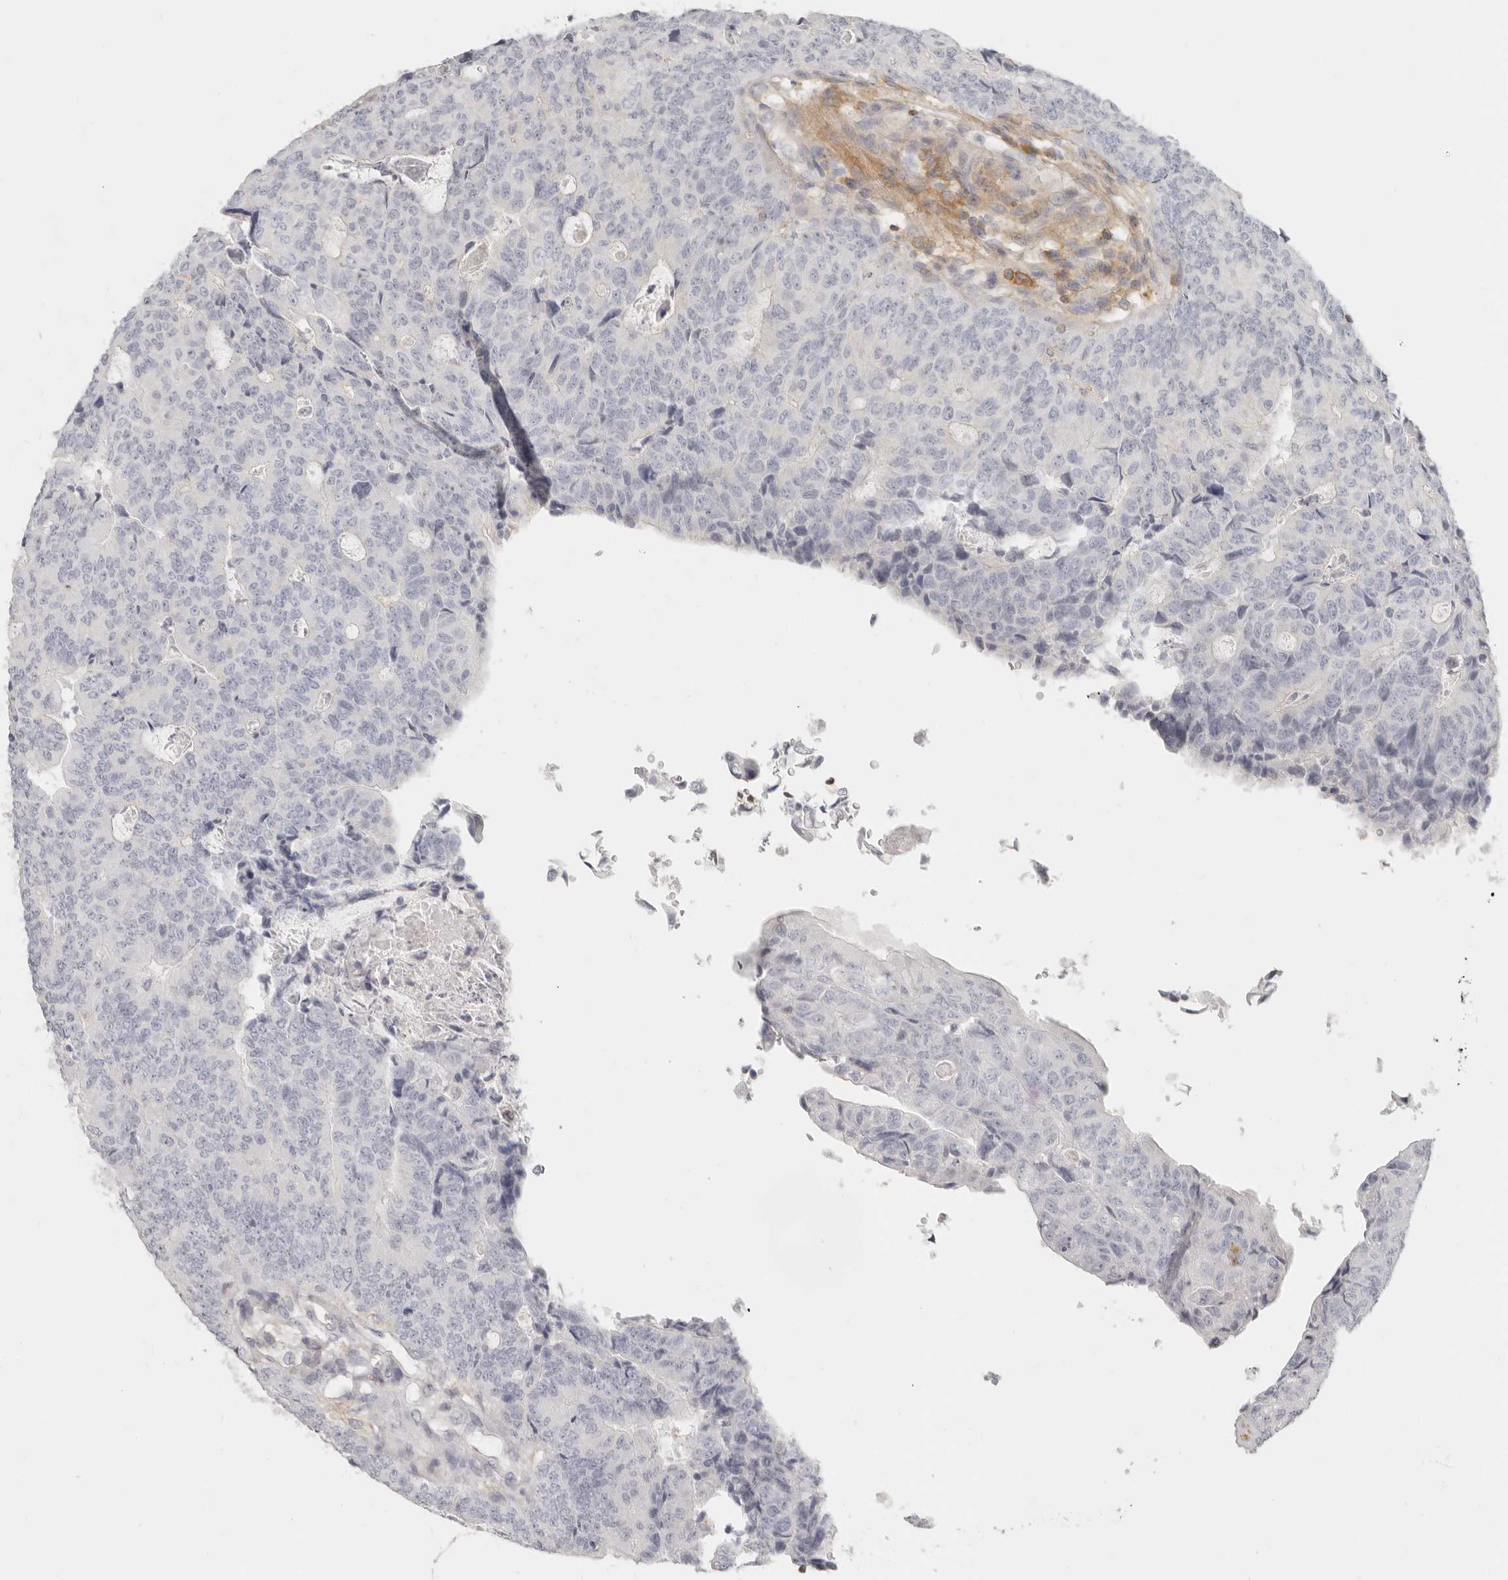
{"staining": {"intensity": "negative", "quantity": "none", "location": "none"}, "tissue": "colorectal cancer", "cell_type": "Tumor cells", "image_type": "cancer", "snomed": [{"axis": "morphology", "description": "Adenocarcinoma, NOS"}, {"axis": "topography", "description": "Colon"}], "caption": "IHC photomicrograph of colorectal adenocarcinoma stained for a protein (brown), which exhibits no staining in tumor cells.", "gene": "NIBAN1", "patient": {"sex": "female", "age": 67}}